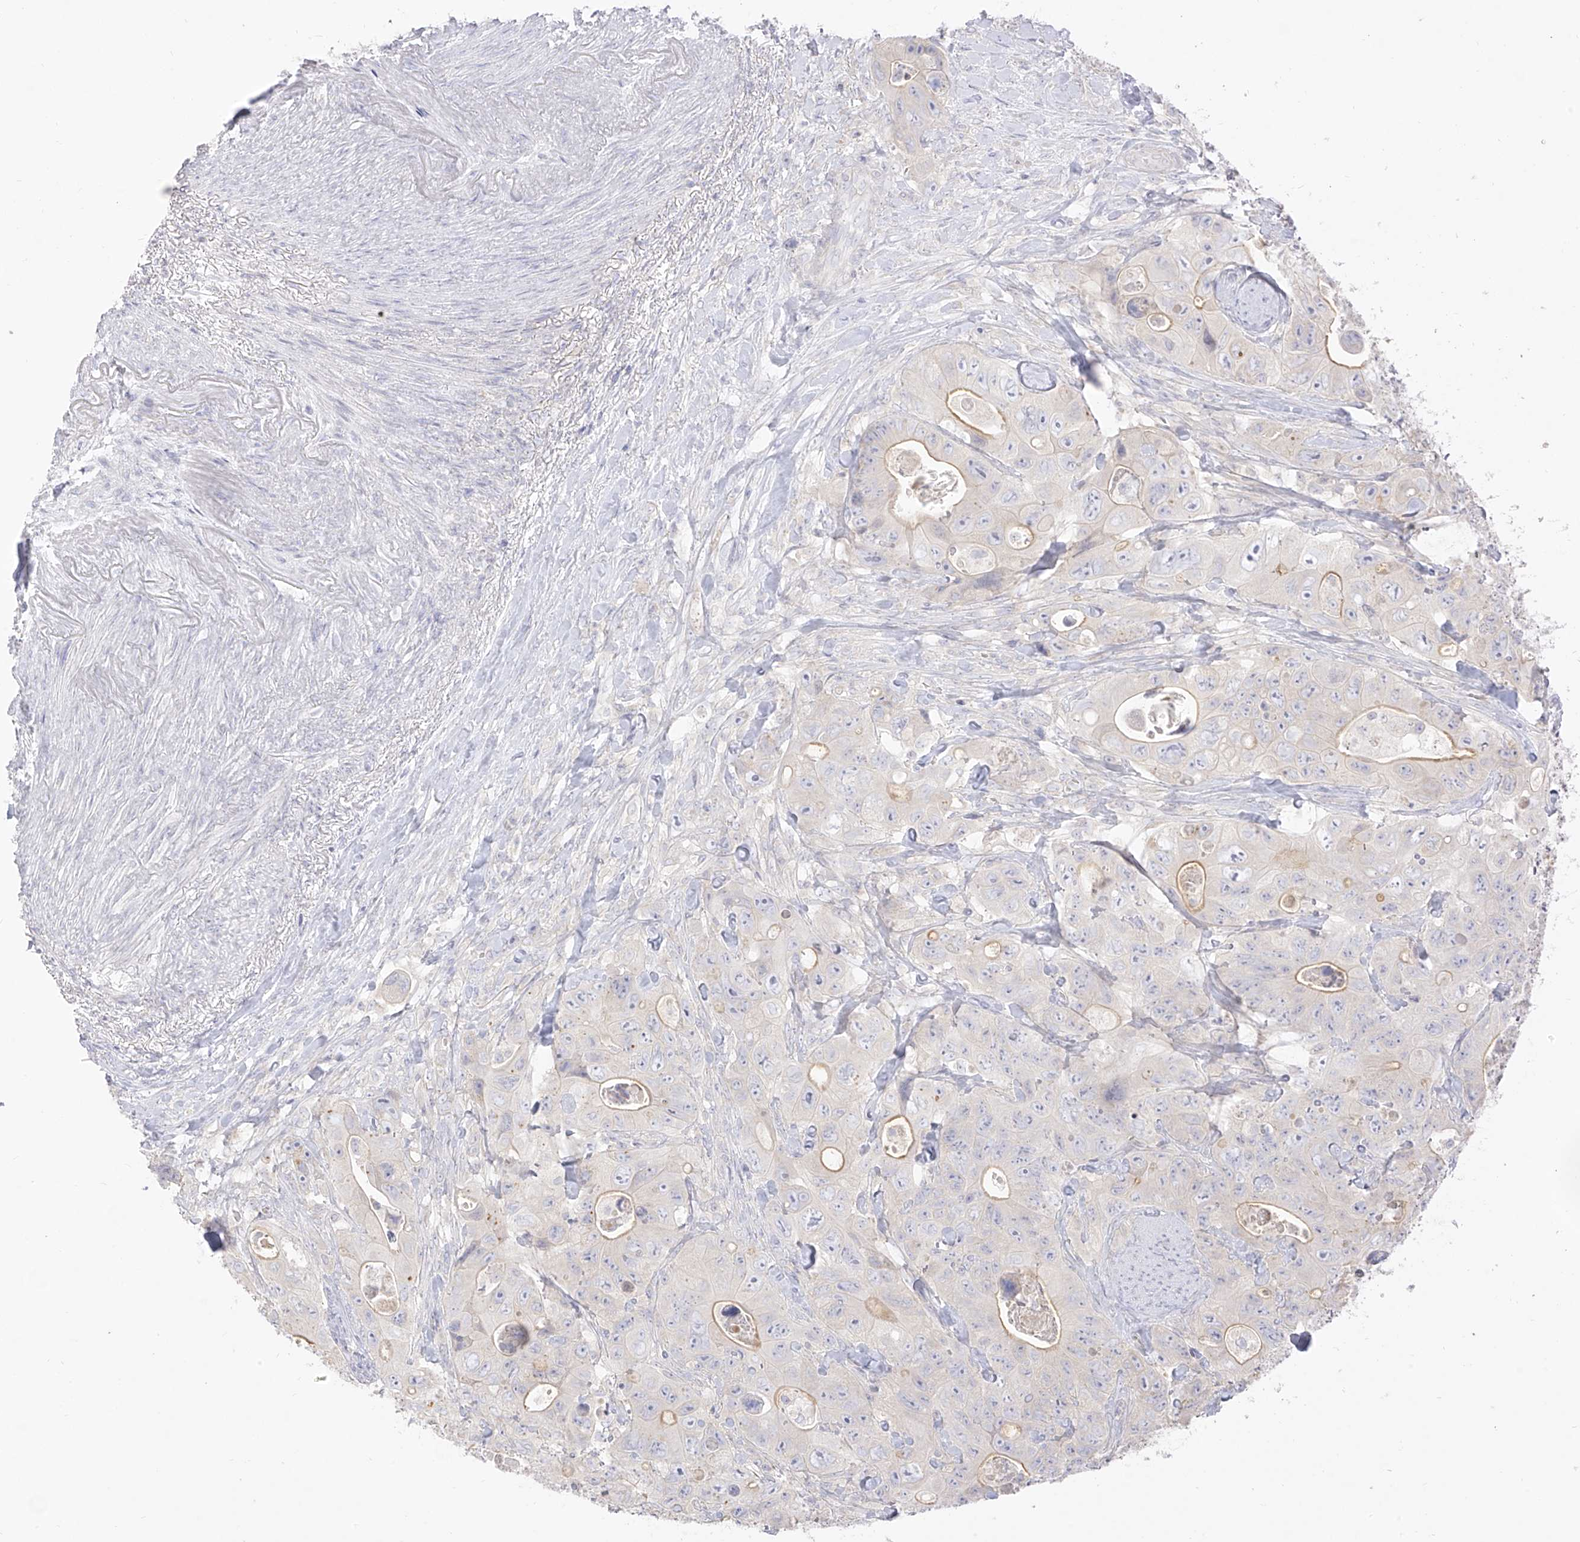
{"staining": {"intensity": "moderate", "quantity": "<25%", "location": "cytoplasmic/membranous"}, "tissue": "colorectal cancer", "cell_type": "Tumor cells", "image_type": "cancer", "snomed": [{"axis": "morphology", "description": "Adenocarcinoma, NOS"}, {"axis": "topography", "description": "Colon"}], "caption": "Moderate cytoplasmic/membranous protein staining is appreciated in approximately <25% of tumor cells in colorectal cancer (adenocarcinoma).", "gene": "ARHGEF40", "patient": {"sex": "female", "age": 46}}